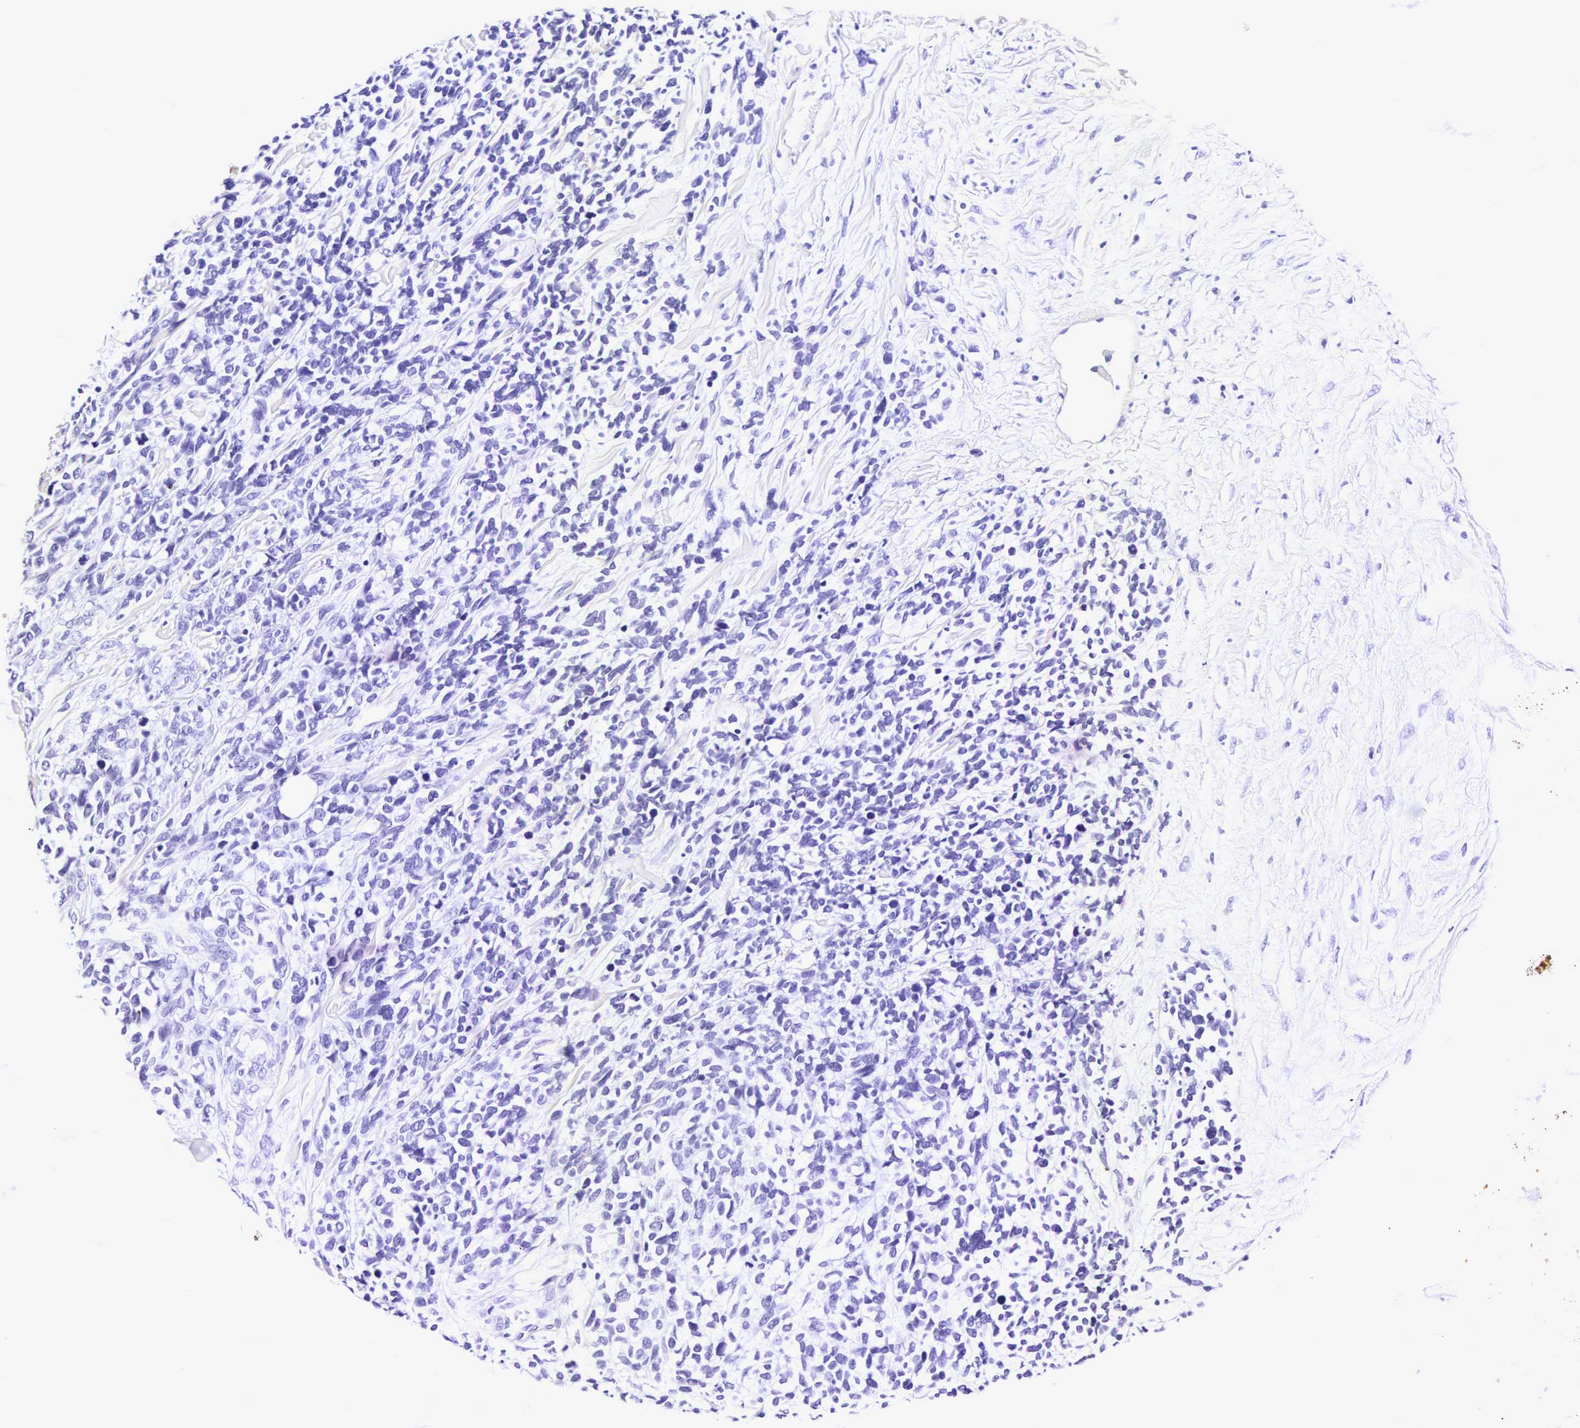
{"staining": {"intensity": "negative", "quantity": "none", "location": "none"}, "tissue": "melanoma", "cell_type": "Tumor cells", "image_type": "cancer", "snomed": [{"axis": "morphology", "description": "Malignant melanoma, NOS"}, {"axis": "topography", "description": "Skin"}], "caption": "Immunohistochemical staining of malignant melanoma demonstrates no significant positivity in tumor cells. (Stains: DAB (3,3'-diaminobenzidine) immunohistochemistry with hematoxylin counter stain, Microscopy: brightfield microscopy at high magnification).", "gene": "CD1A", "patient": {"sex": "female", "age": 85}}